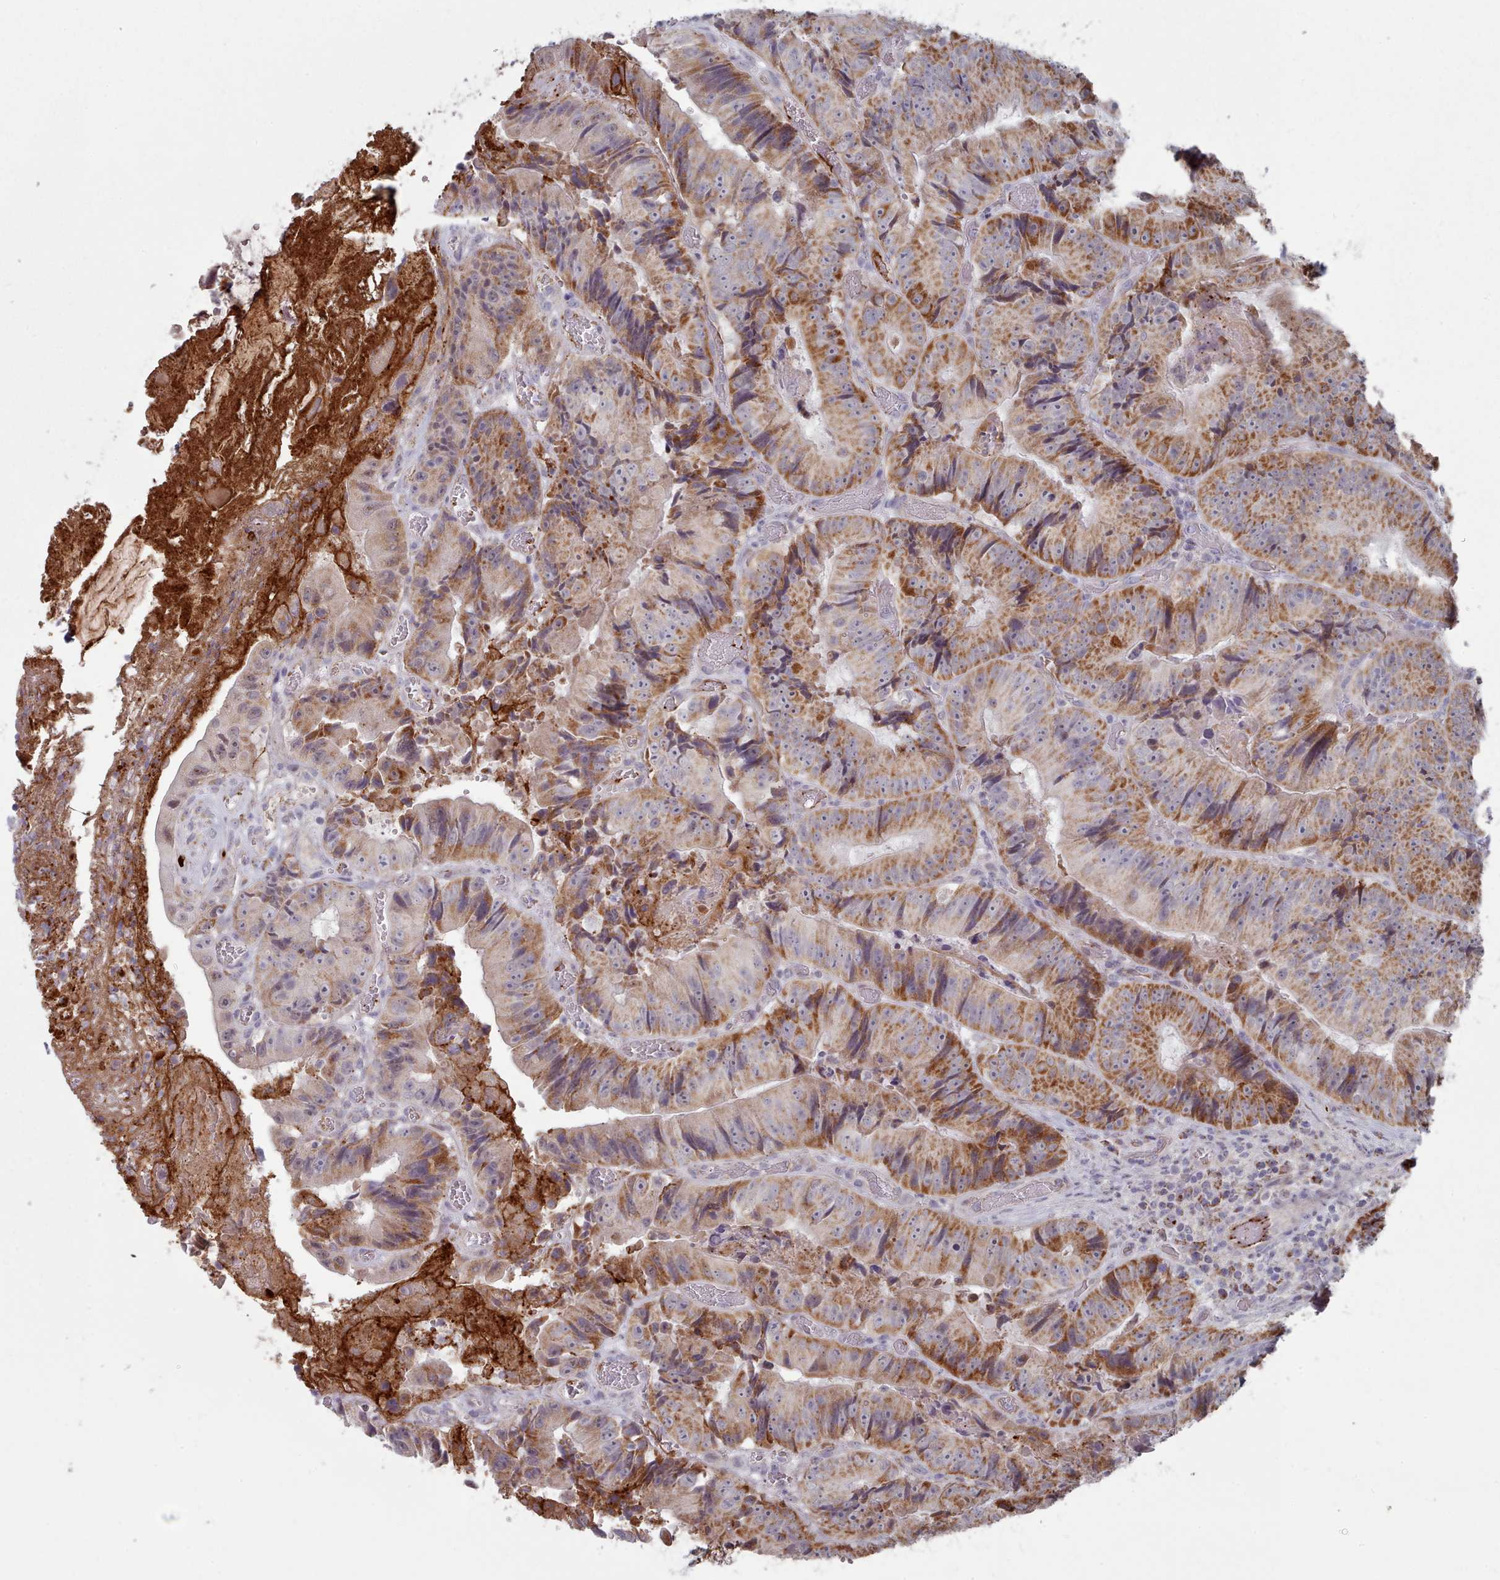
{"staining": {"intensity": "moderate", "quantity": ">75%", "location": "cytoplasmic/membranous"}, "tissue": "colorectal cancer", "cell_type": "Tumor cells", "image_type": "cancer", "snomed": [{"axis": "morphology", "description": "Adenocarcinoma, NOS"}, {"axis": "topography", "description": "Colon"}], "caption": "Moderate cytoplasmic/membranous staining is seen in approximately >75% of tumor cells in colorectal cancer. (brown staining indicates protein expression, while blue staining denotes nuclei).", "gene": "TRARG1", "patient": {"sex": "female", "age": 86}}